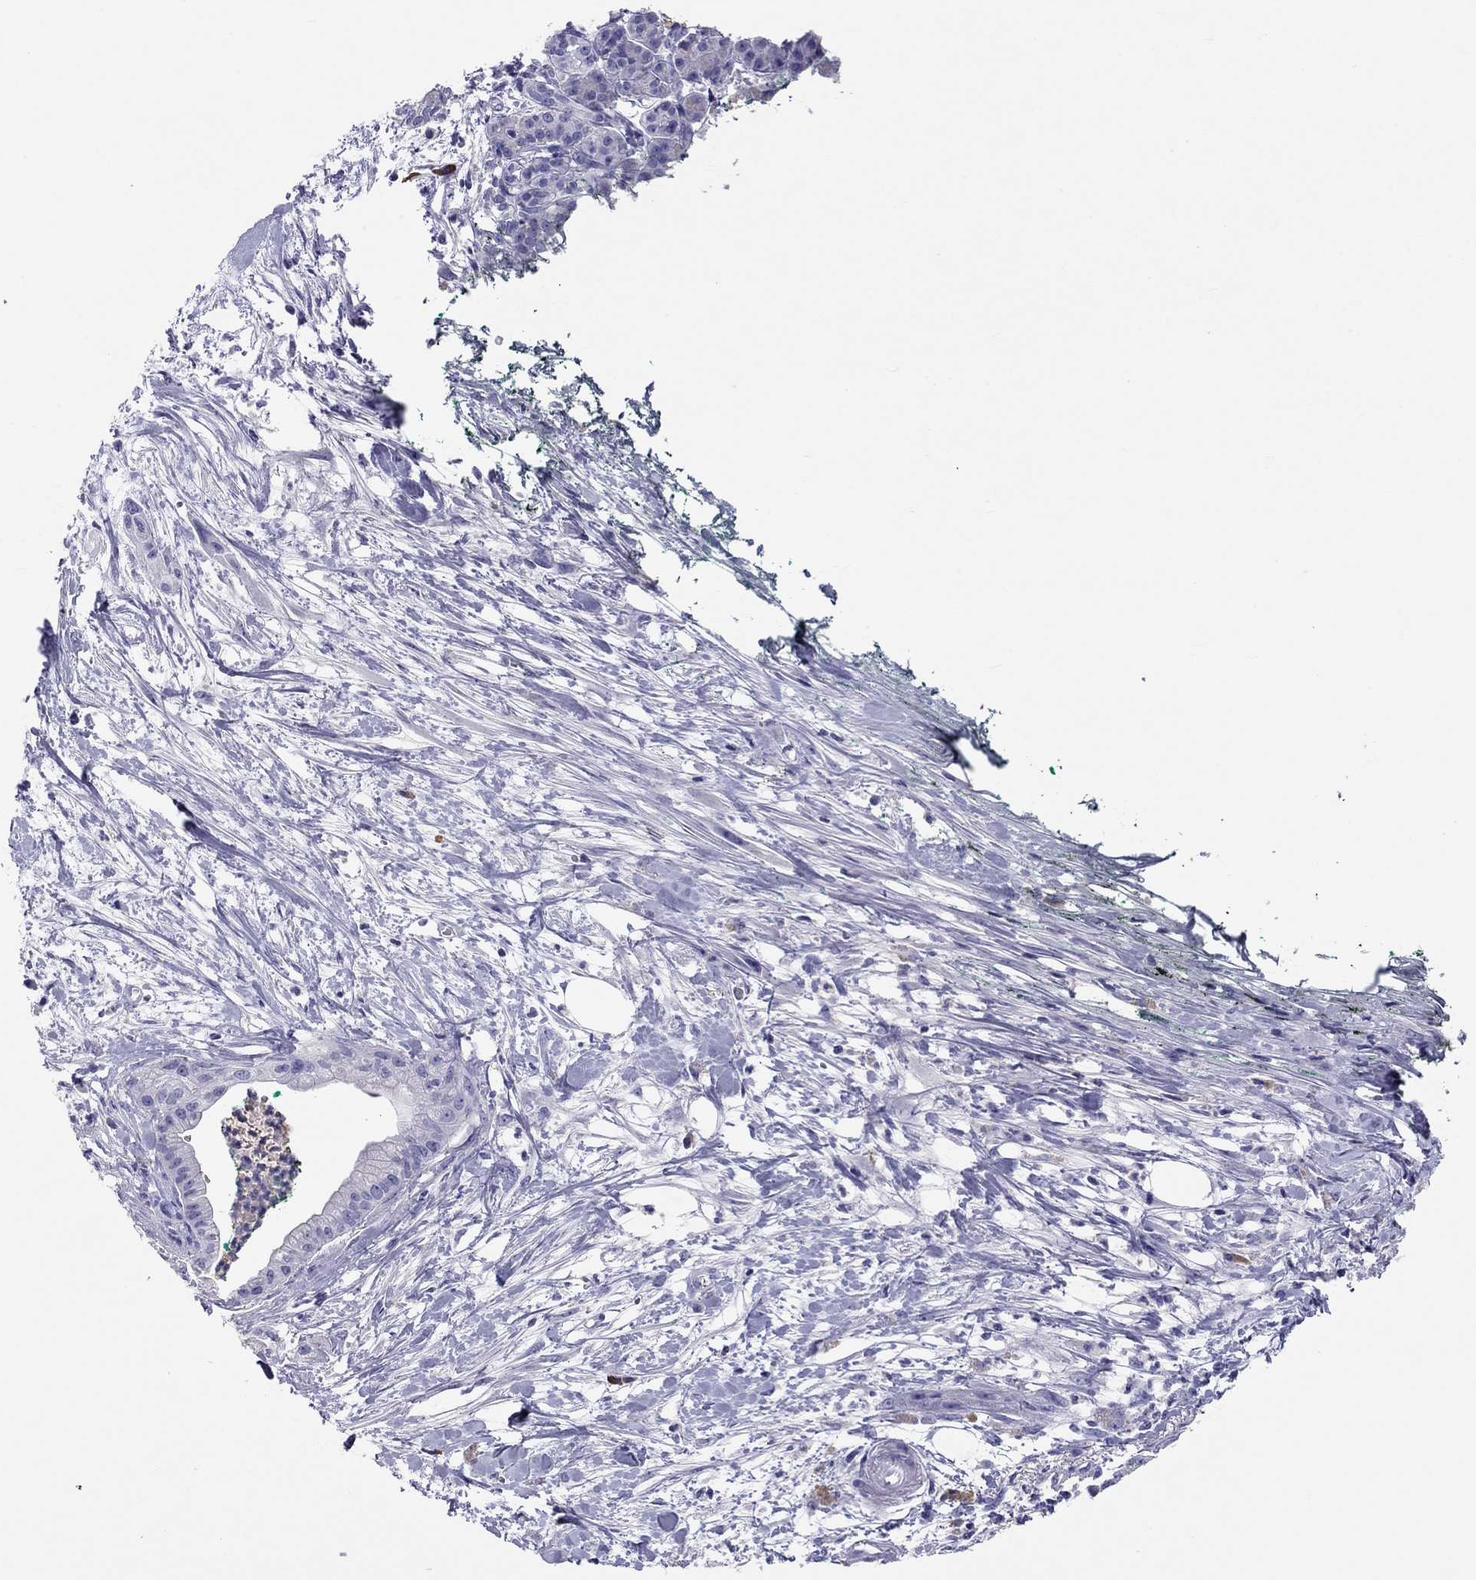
{"staining": {"intensity": "negative", "quantity": "none", "location": "none"}, "tissue": "pancreatic cancer", "cell_type": "Tumor cells", "image_type": "cancer", "snomed": [{"axis": "morphology", "description": "Normal tissue, NOS"}, {"axis": "morphology", "description": "Adenocarcinoma, NOS"}, {"axis": "topography", "description": "Lymph node"}, {"axis": "topography", "description": "Pancreas"}], "caption": "Protein analysis of pancreatic cancer demonstrates no significant staining in tumor cells.", "gene": "CALHM1", "patient": {"sex": "female", "age": 58}}